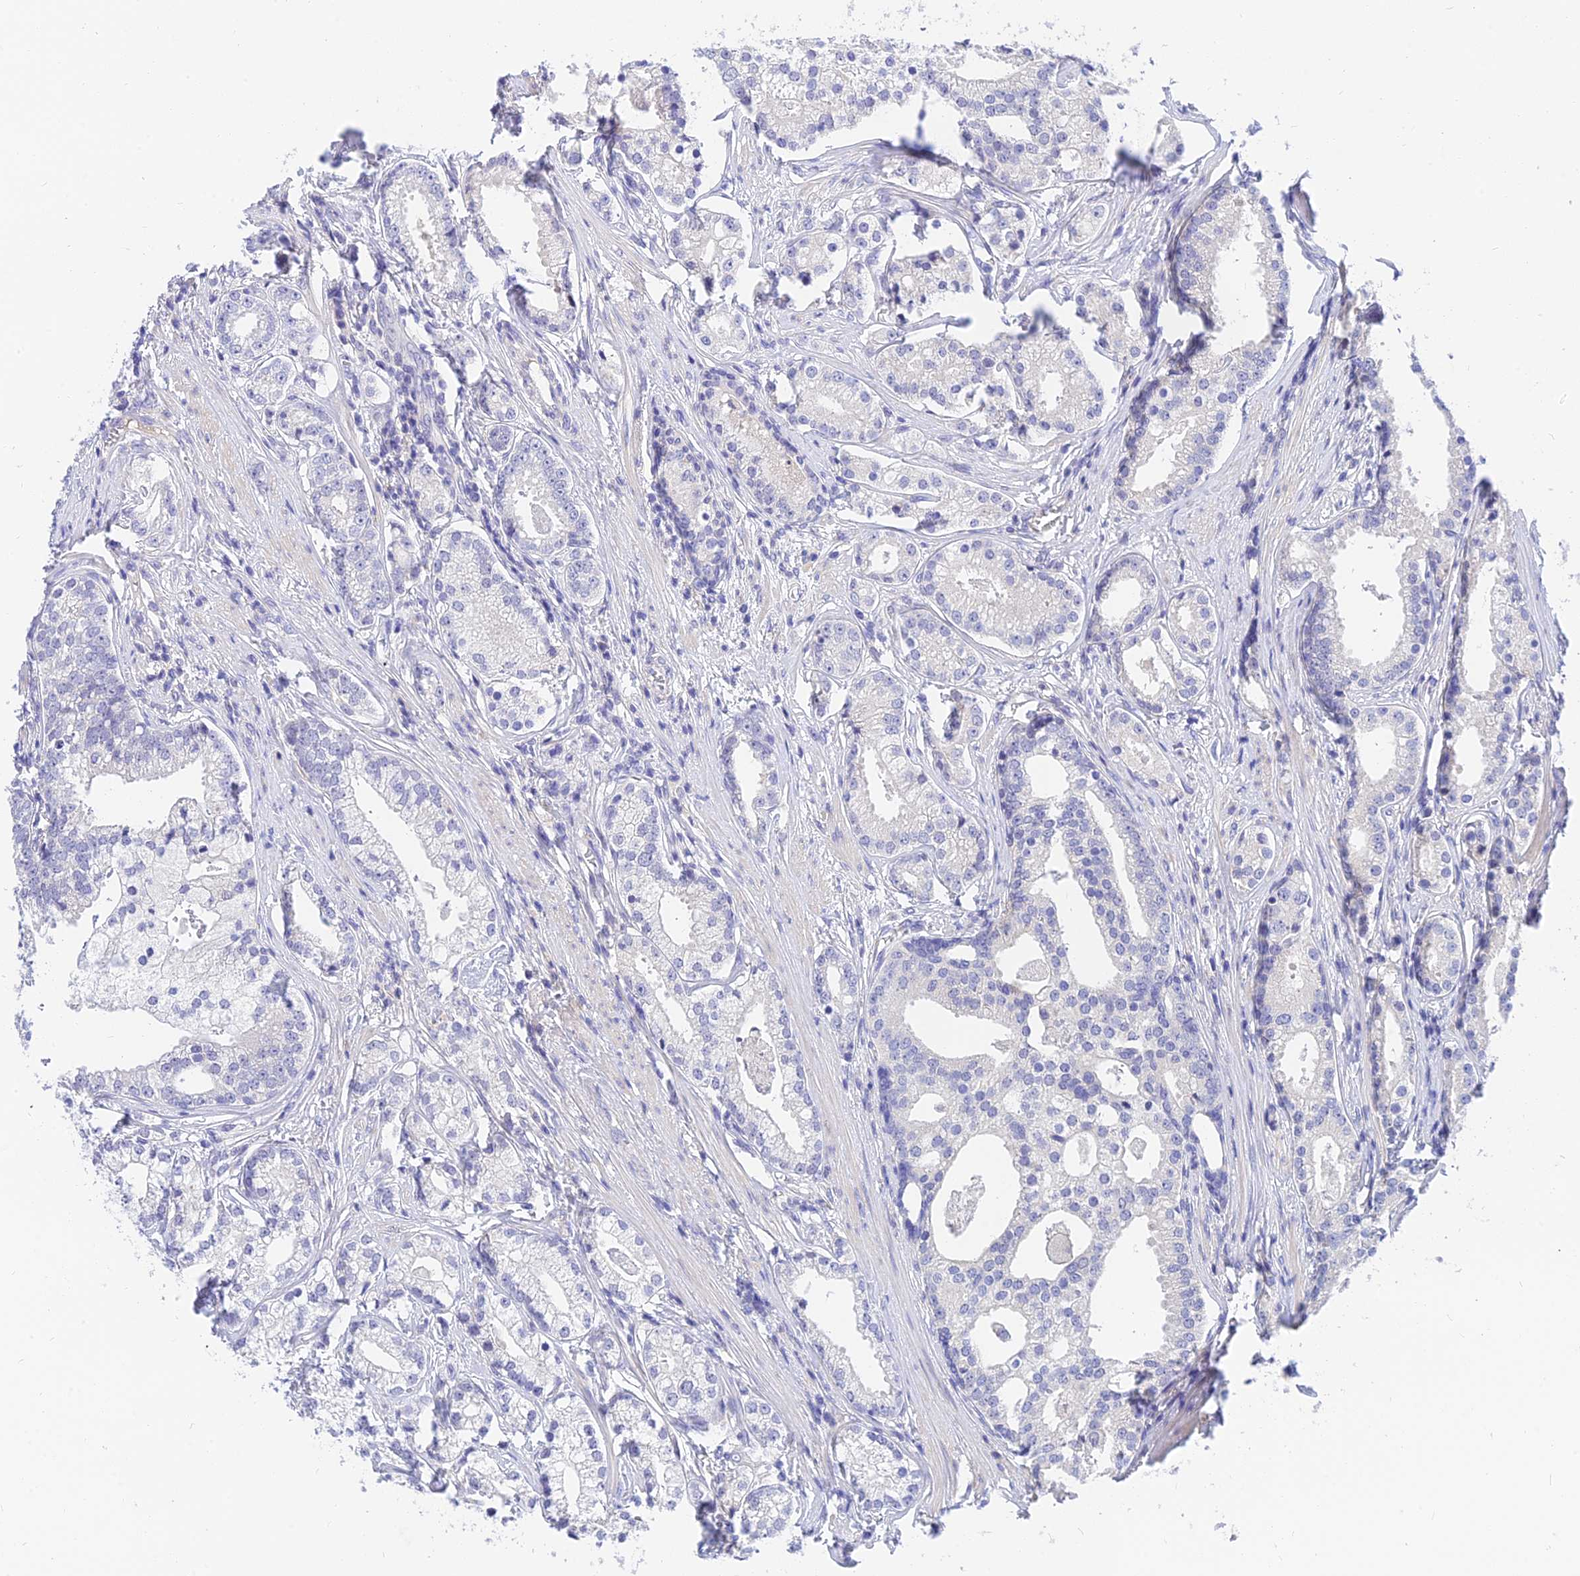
{"staining": {"intensity": "negative", "quantity": "none", "location": "none"}, "tissue": "prostate cancer", "cell_type": "Tumor cells", "image_type": "cancer", "snomed": [{"axis": "morphology", "description": "Adenocarcinoma, High grade"}, {"axis": "topography", "description": "Prostate"}], "caption": "This photomicrograph is of prostate cancer stained with immunohistochemistry (IHC) to label a protein in brown with the nuclei are counter-stained blue. There is no staining in tumor cells.", "gene": "TMEM161B", "patient": {"sex": "male", "age": 69}}